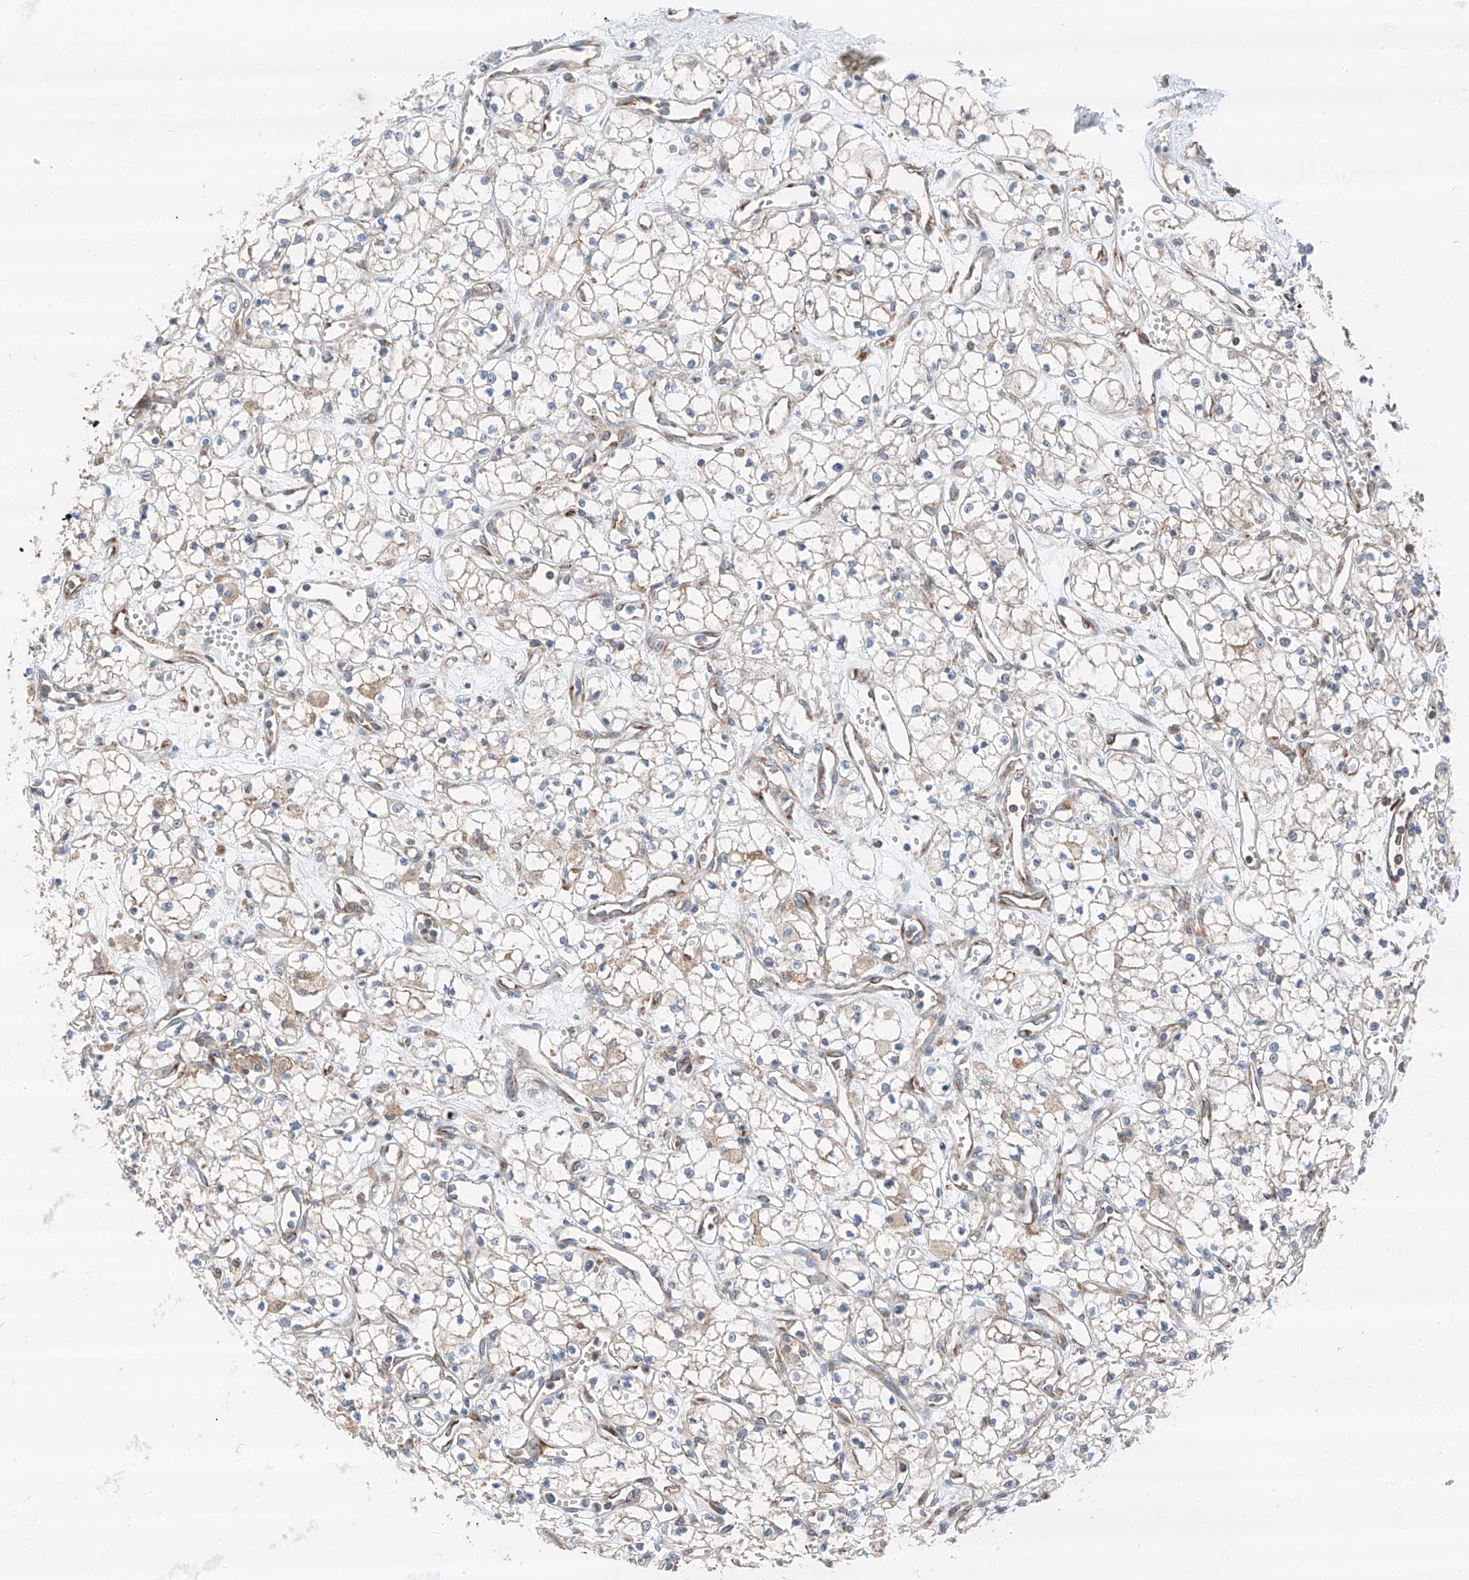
{"staining": {"intensity": "negative", "quantity": "none", "location": "none"}, "tissue": "renal cancer", "cell_type": "Tumor cells", "image_type": "cancer", "snomed": [{"axis": "morphology", "description": "Adenocarcinoma, NOS"}, {"axis": "topography", "description": "Kidney"}], "caption": "IHC micrograph of renal adenocarcinoma stained for a protein (brown), which exhibits no staining in tumor cells. Brightfield microscopy of immunohistochemistry stained with DAB (3,3'-diaminobenzidine) (brown) and hematoxylin (blue), captured at high magnification.", "gene": "ZC3H15", "patient": {"sex": "male", "age": 59}}